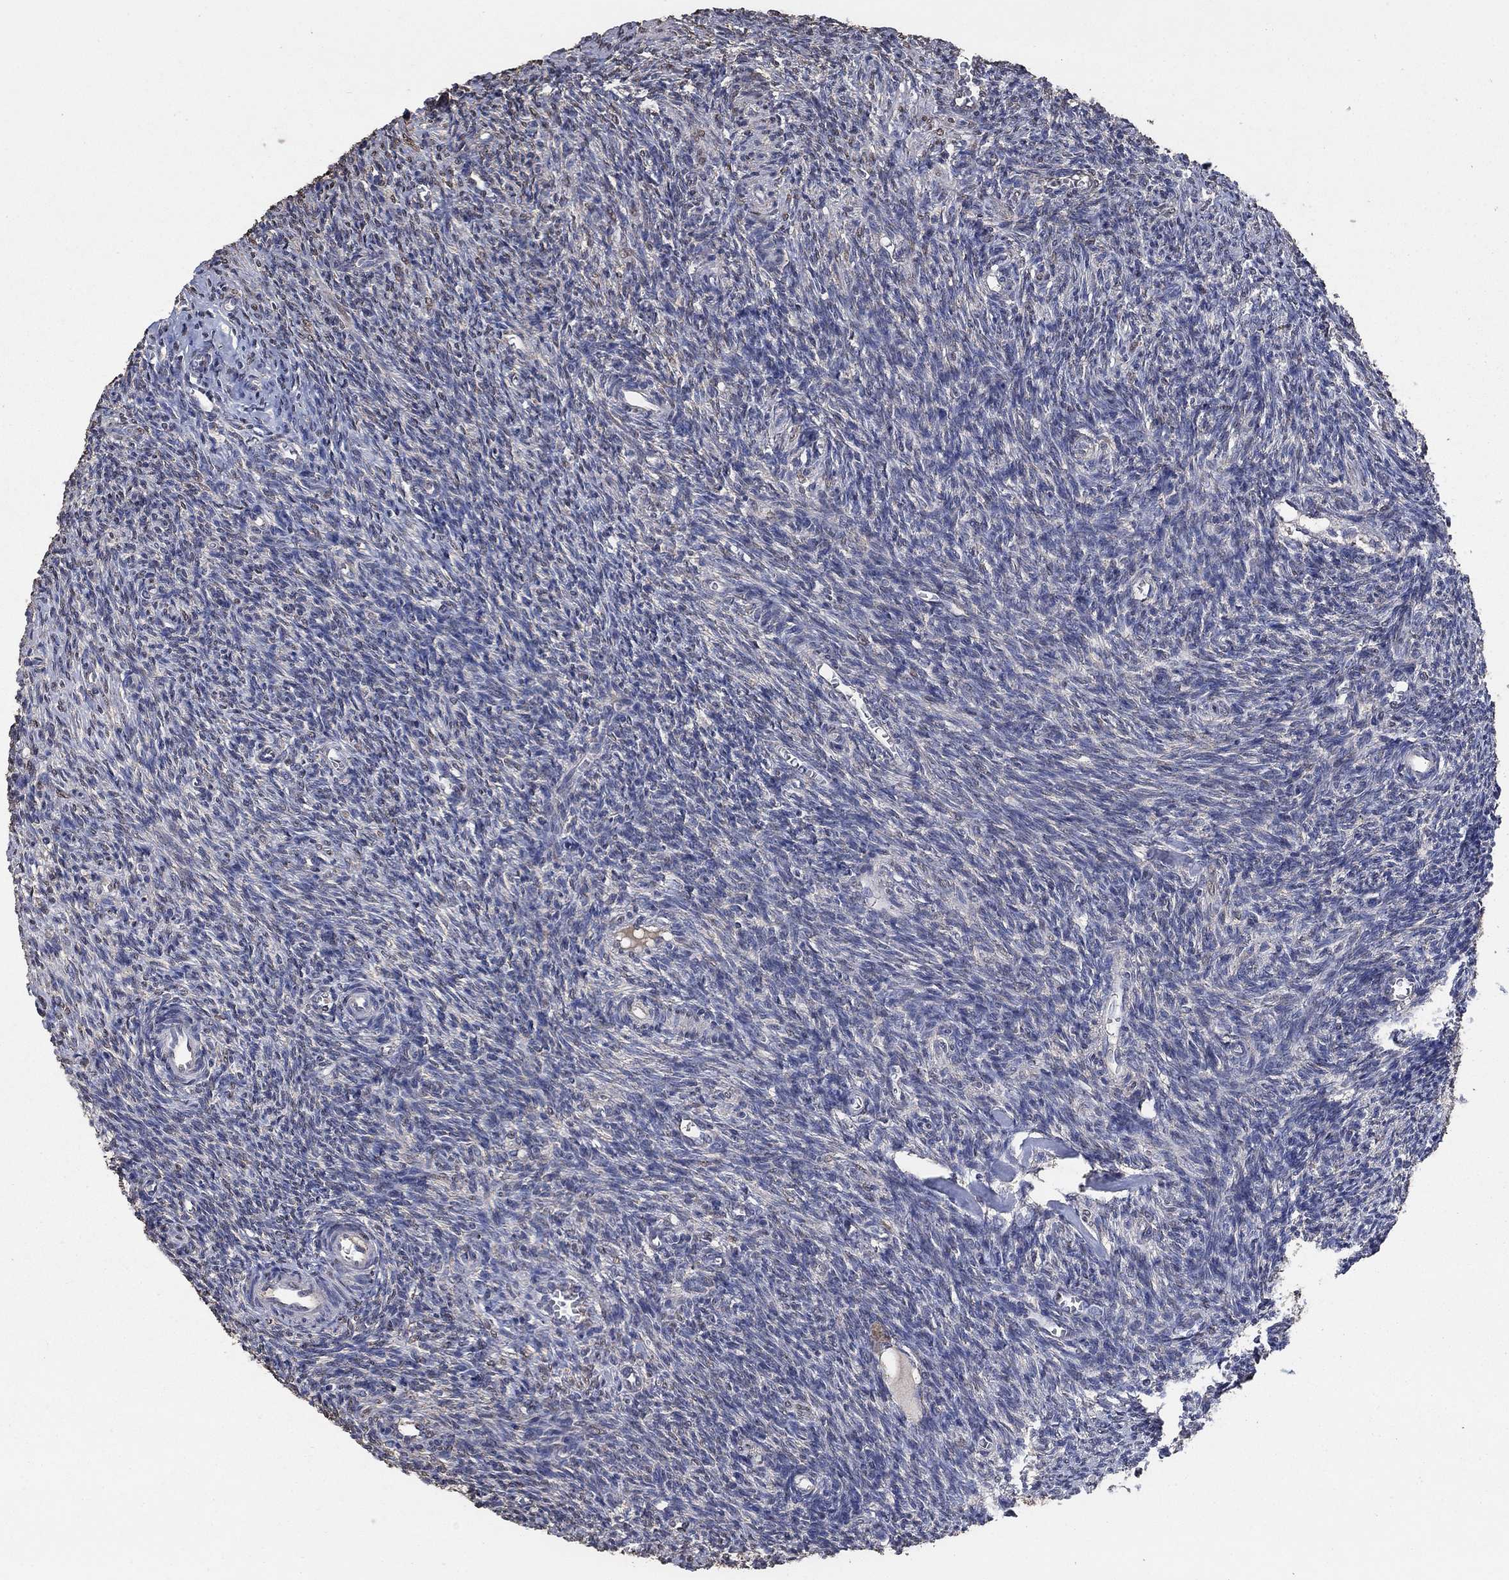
{"staining": {"intensity": "moderate", "quantity": "<25%", "location": "cytoplasmic/membranous"}, "tissue": "ovary", "cell_type": "Follicle cells", "image_type": "normal", "snomed": [{"axis": "morphology", "description": "Normal tissue, NOS"}, {"axis": "topography", "description": "Ovary"}], "caption": "Ovary stained for a protein (brown) reveals moderate cytoplasmic/membranous positive expression in about <25% of follicle cells.", "gene": "MRPS24", "patient": {"sex": "female", "age": 27}}